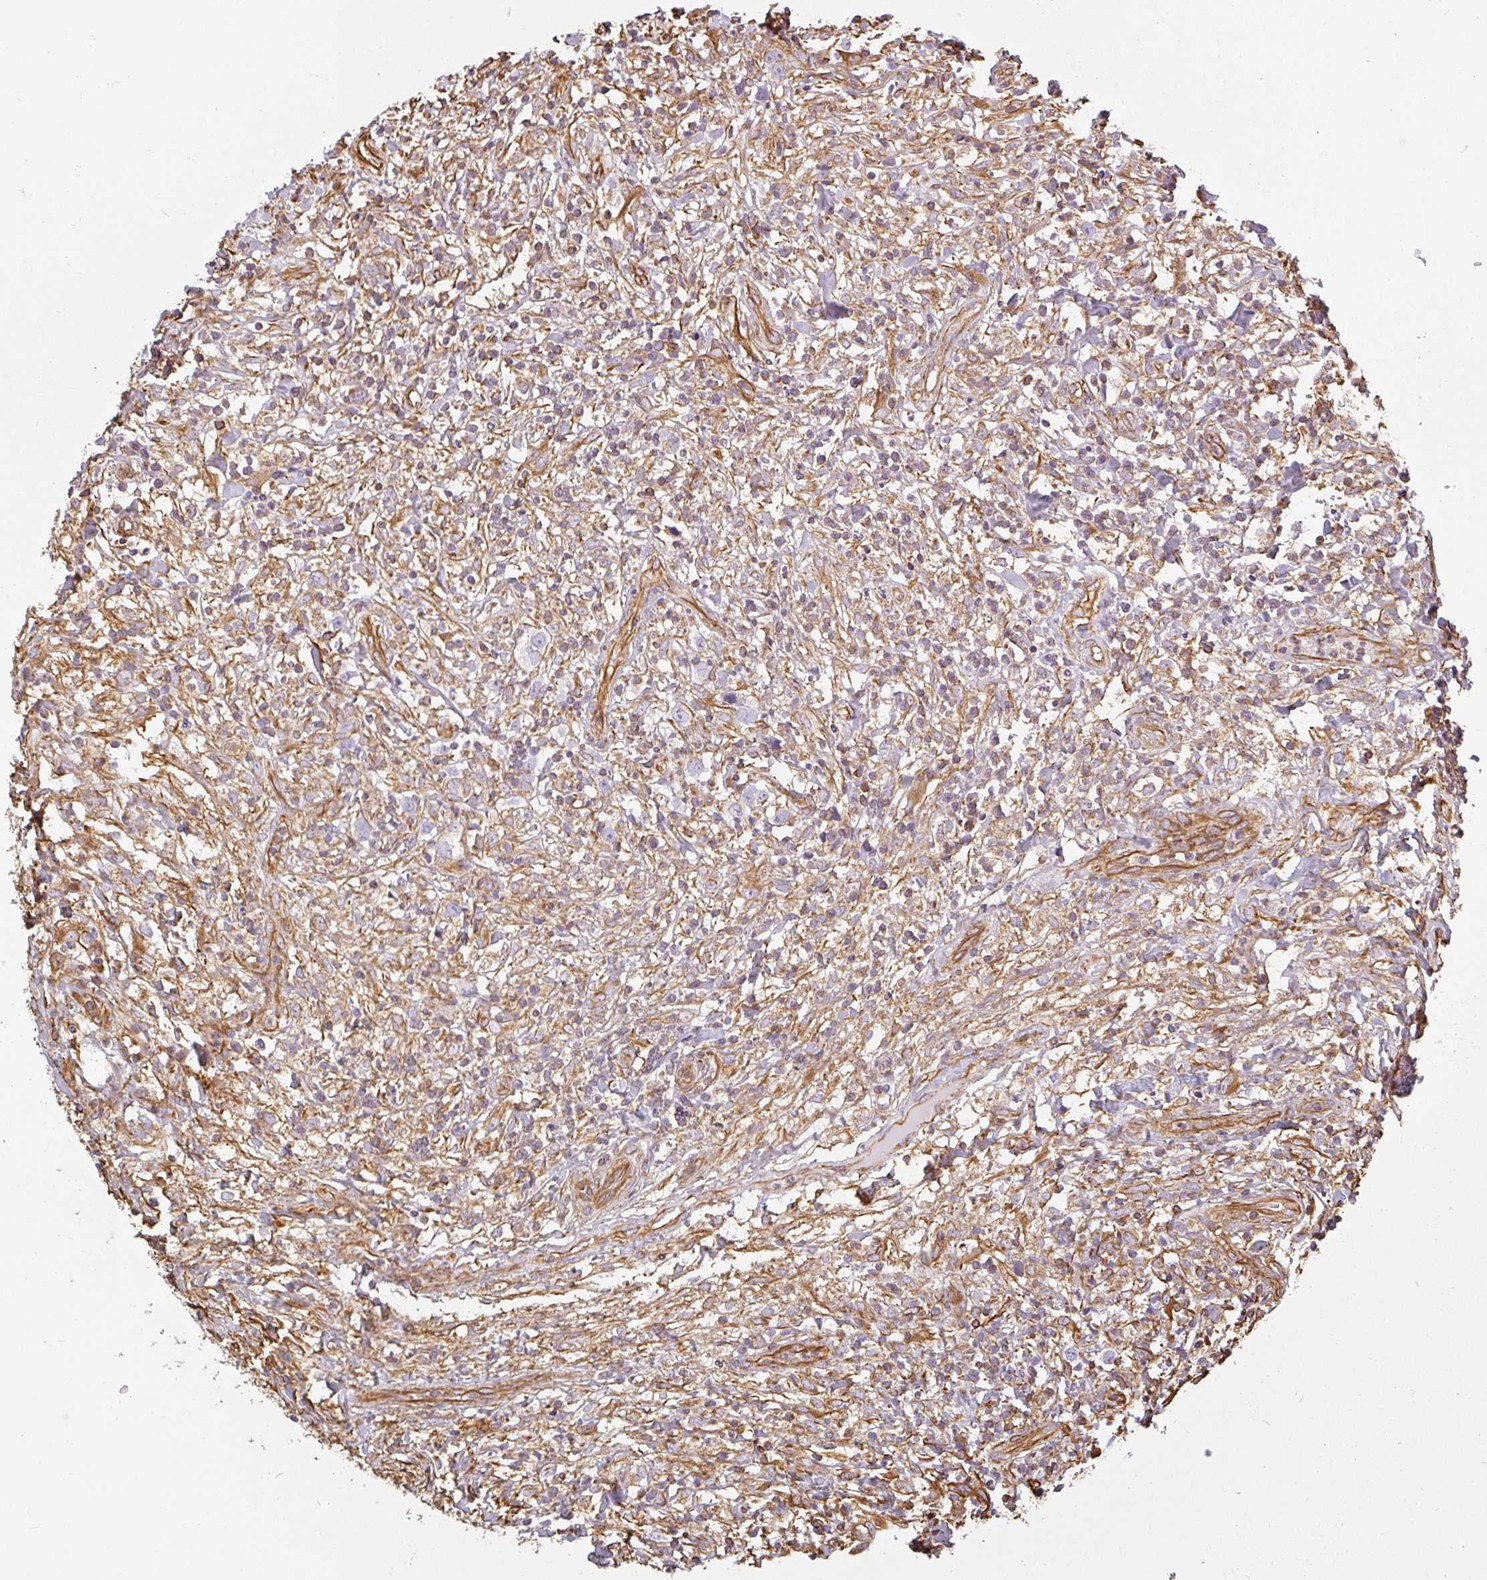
{"staining": {"intensity": "negative", "quantity": "none", "location": "none"}, "tissue": "lymphoma", "cell_type": "Tumor cells", "image_type": "cancer", "snomed": [{"axis": "morphology", "description": "Hodgkin's disease, NOS"}, {"axis": "topography", "description": "No Tissue"}], "caption": "Tumor cells are negative for protein expression in human lymphoma.", "gene": "PPFIA1", "patient": {"sex": "female", "age": 21}}